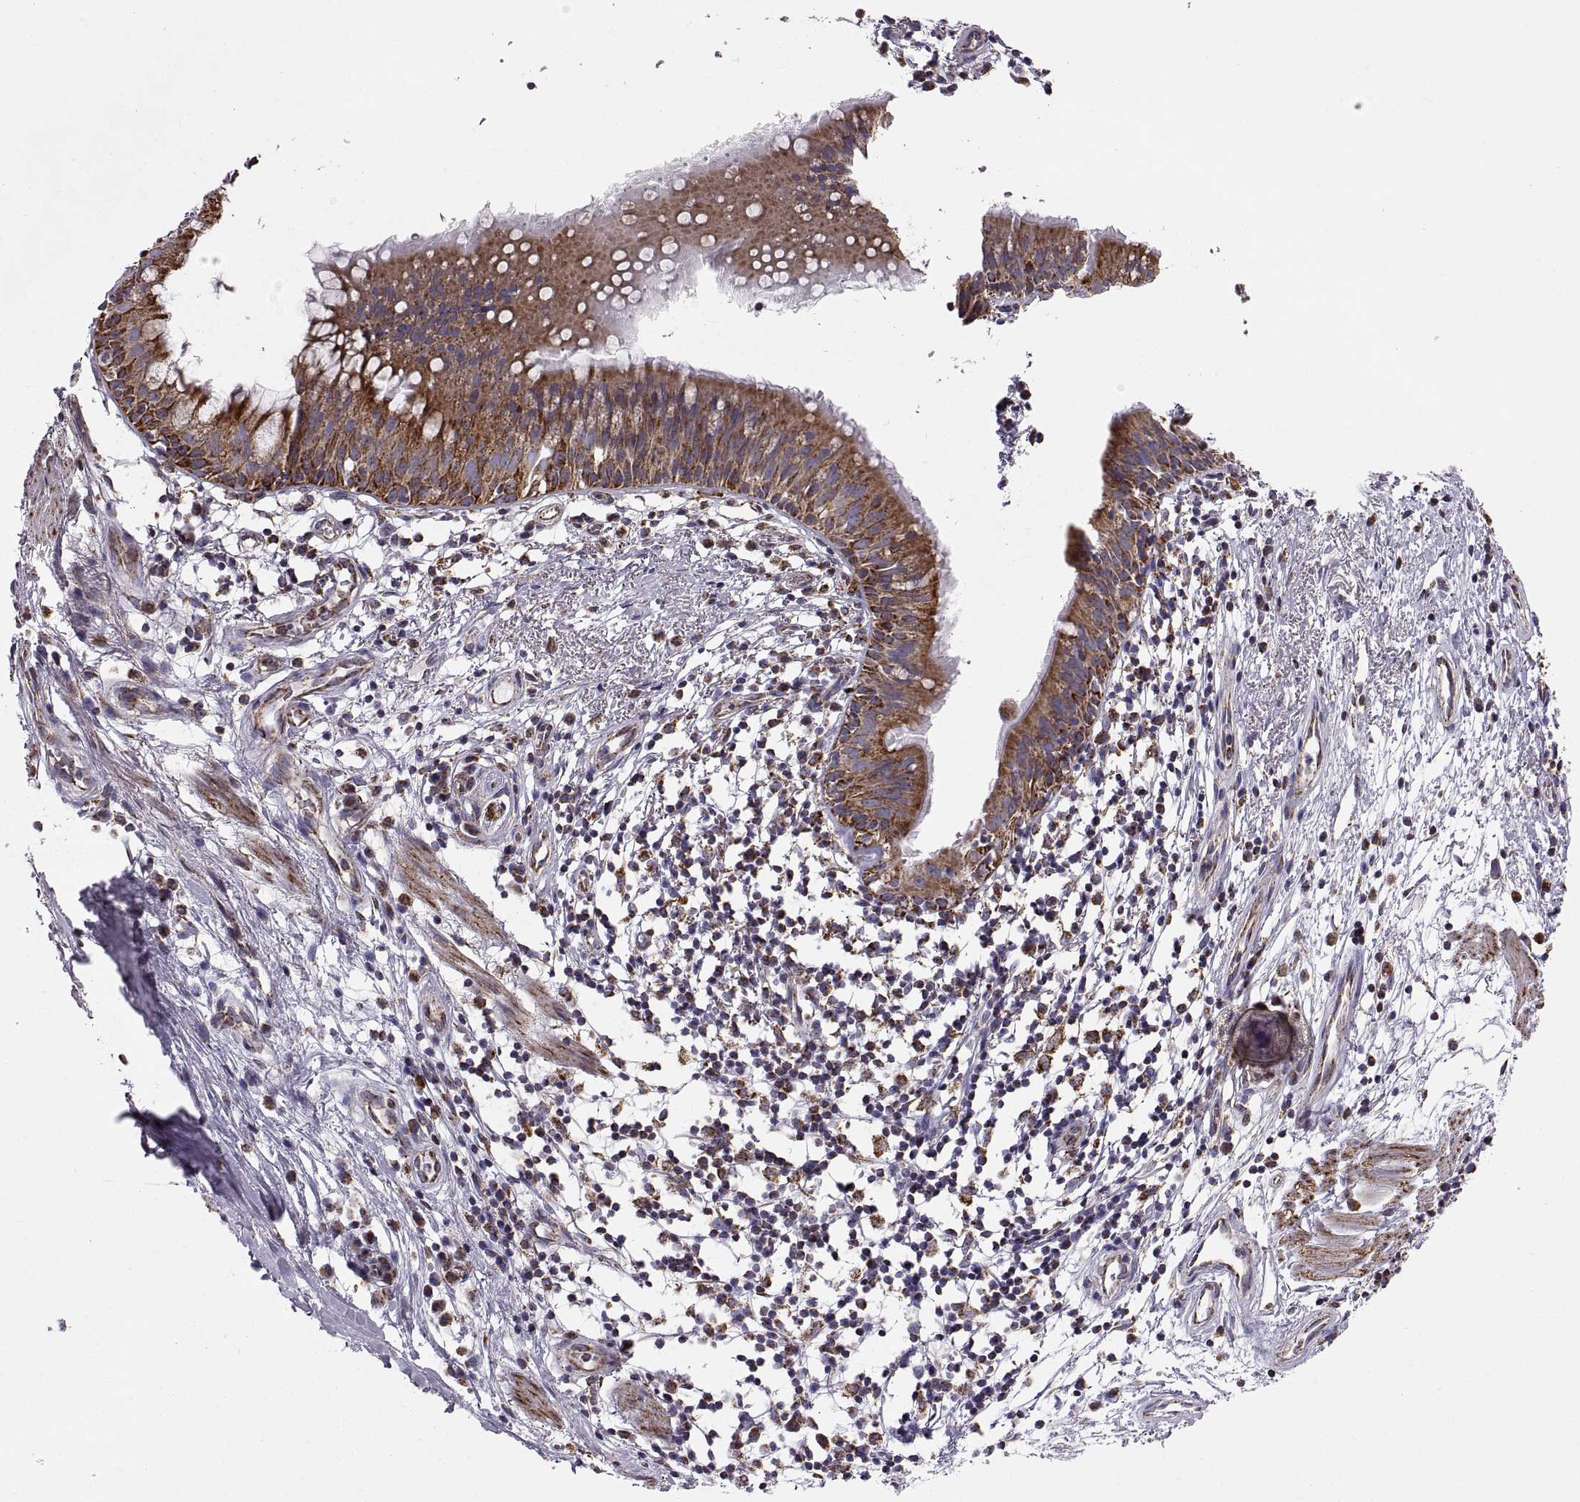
{"staining": {"intensity": "strong", "quantity": ">75%", "location": "cytoplasmic/membranous"}, "tissue": "bronchus", "cell_type": "Respiratory epithelial cells", "image_type": "normal", "snomed": [{"axis": "morphology", "description": "Normal tissue, NOS"}, {"axis": "topography", "description": "Cartilage tissue"}, {"axis": "topography", "description": "Bronchus"}], "caption": "Immunohistochemical staining of unremarkable human bronchus displays >75% levels of strong cytoplasmic/membranous protein staining in approximately >75% of respiratory epithelial cells.", "gene": "ARSD", "patient": {"sex": "male", "age": 58}}